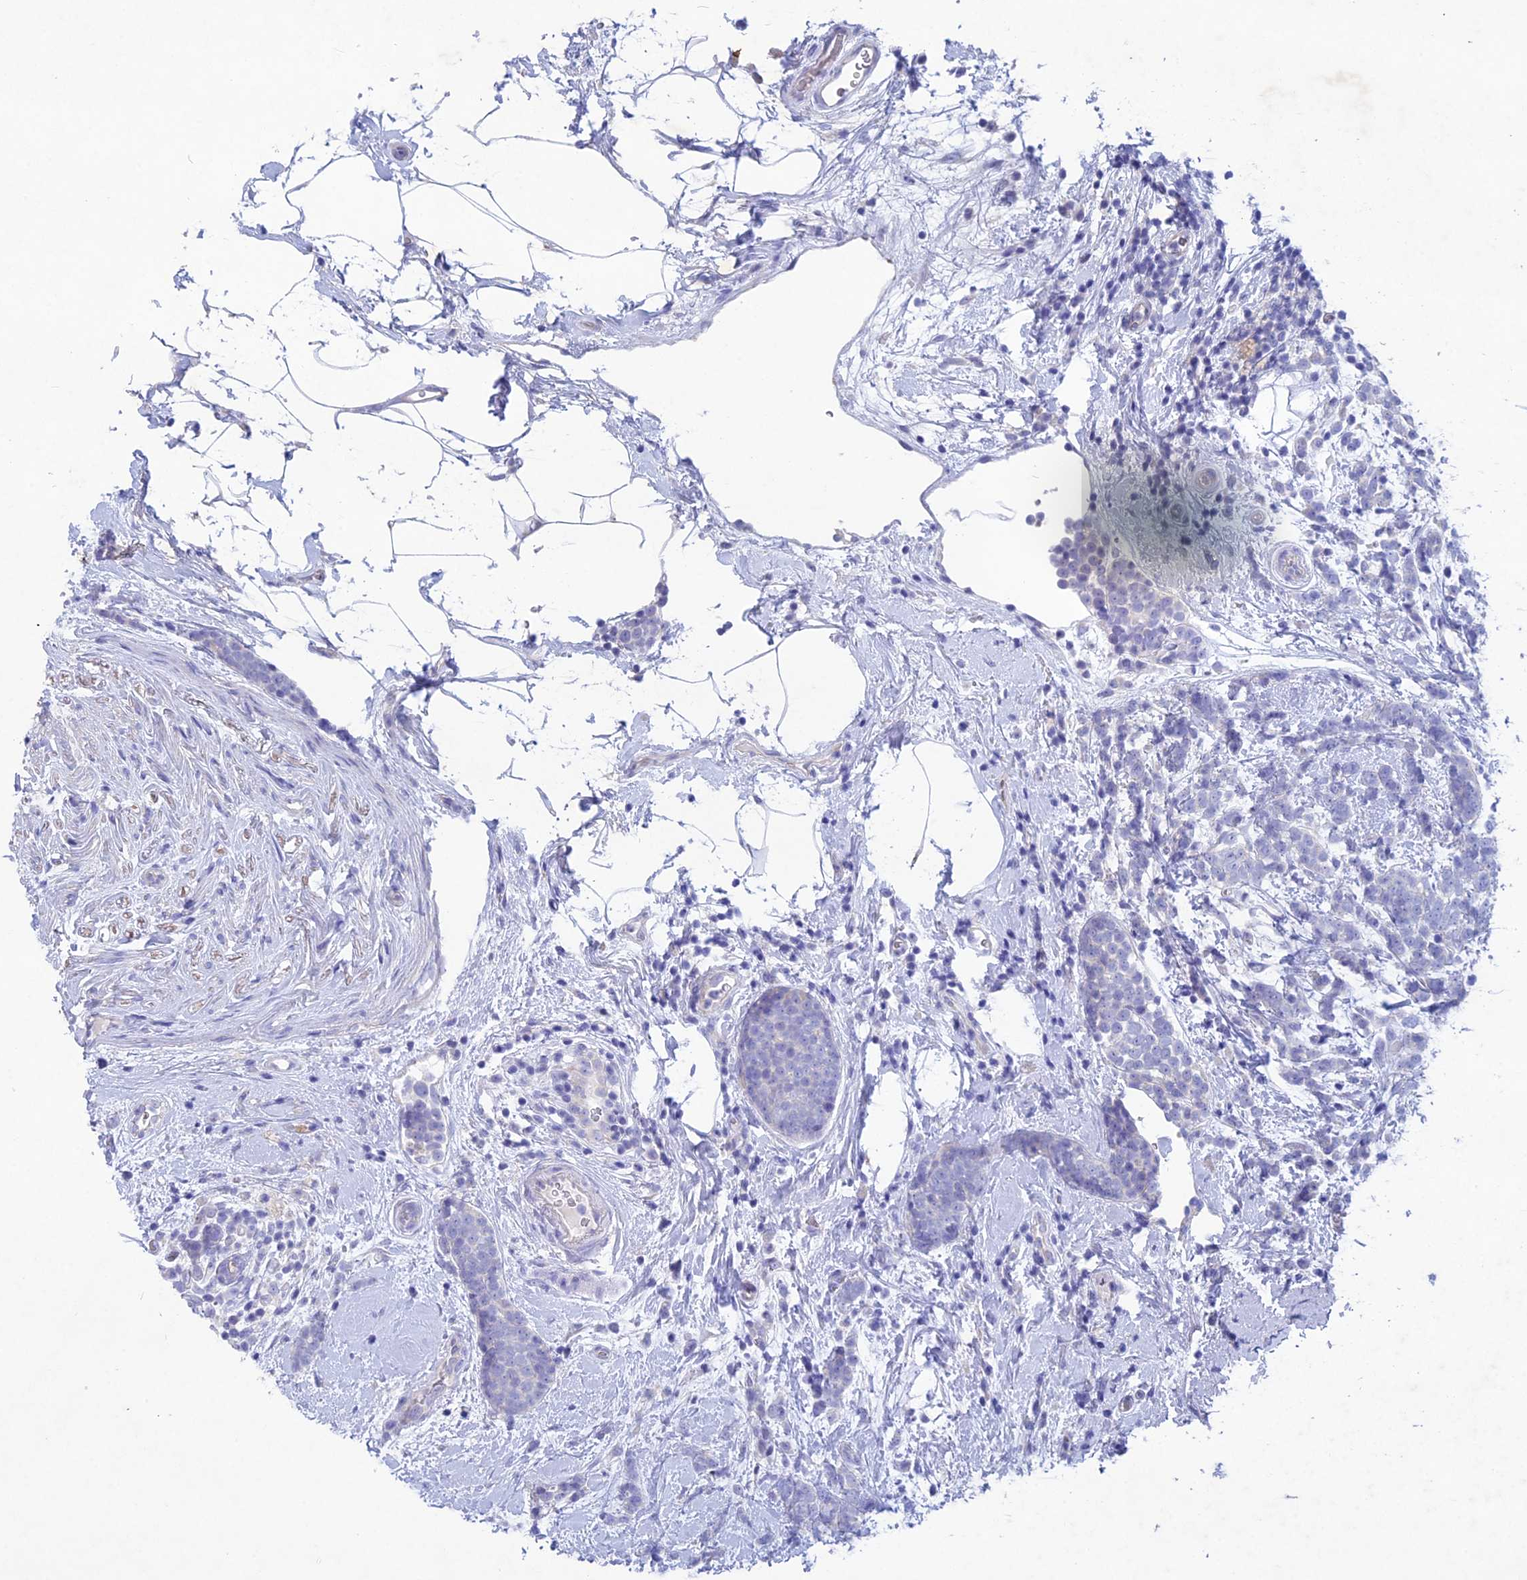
{"staining": {"intensity": "negative", "quantity": "none", "location": "none"}, "tissue": "breast cancer", "cell_type": "Tumor cells", "image_type": "cancer", "snomed": [{"axis": "morphology", "description": "Lobular carcinoma"}, {"axis": "topography", "description": "Breast"}], "caption": "A micrograph of lobular carcinoma (breast) stained for a protein displays no brown staining in tumor cells. The staining is performed using DAB (3,3'-diaminobenzidine) brown chromogen with nuclei counter-stained in using hematoxylin.", "gene": "BTBD19", "patient": {"sex": "female", "age": 58}}